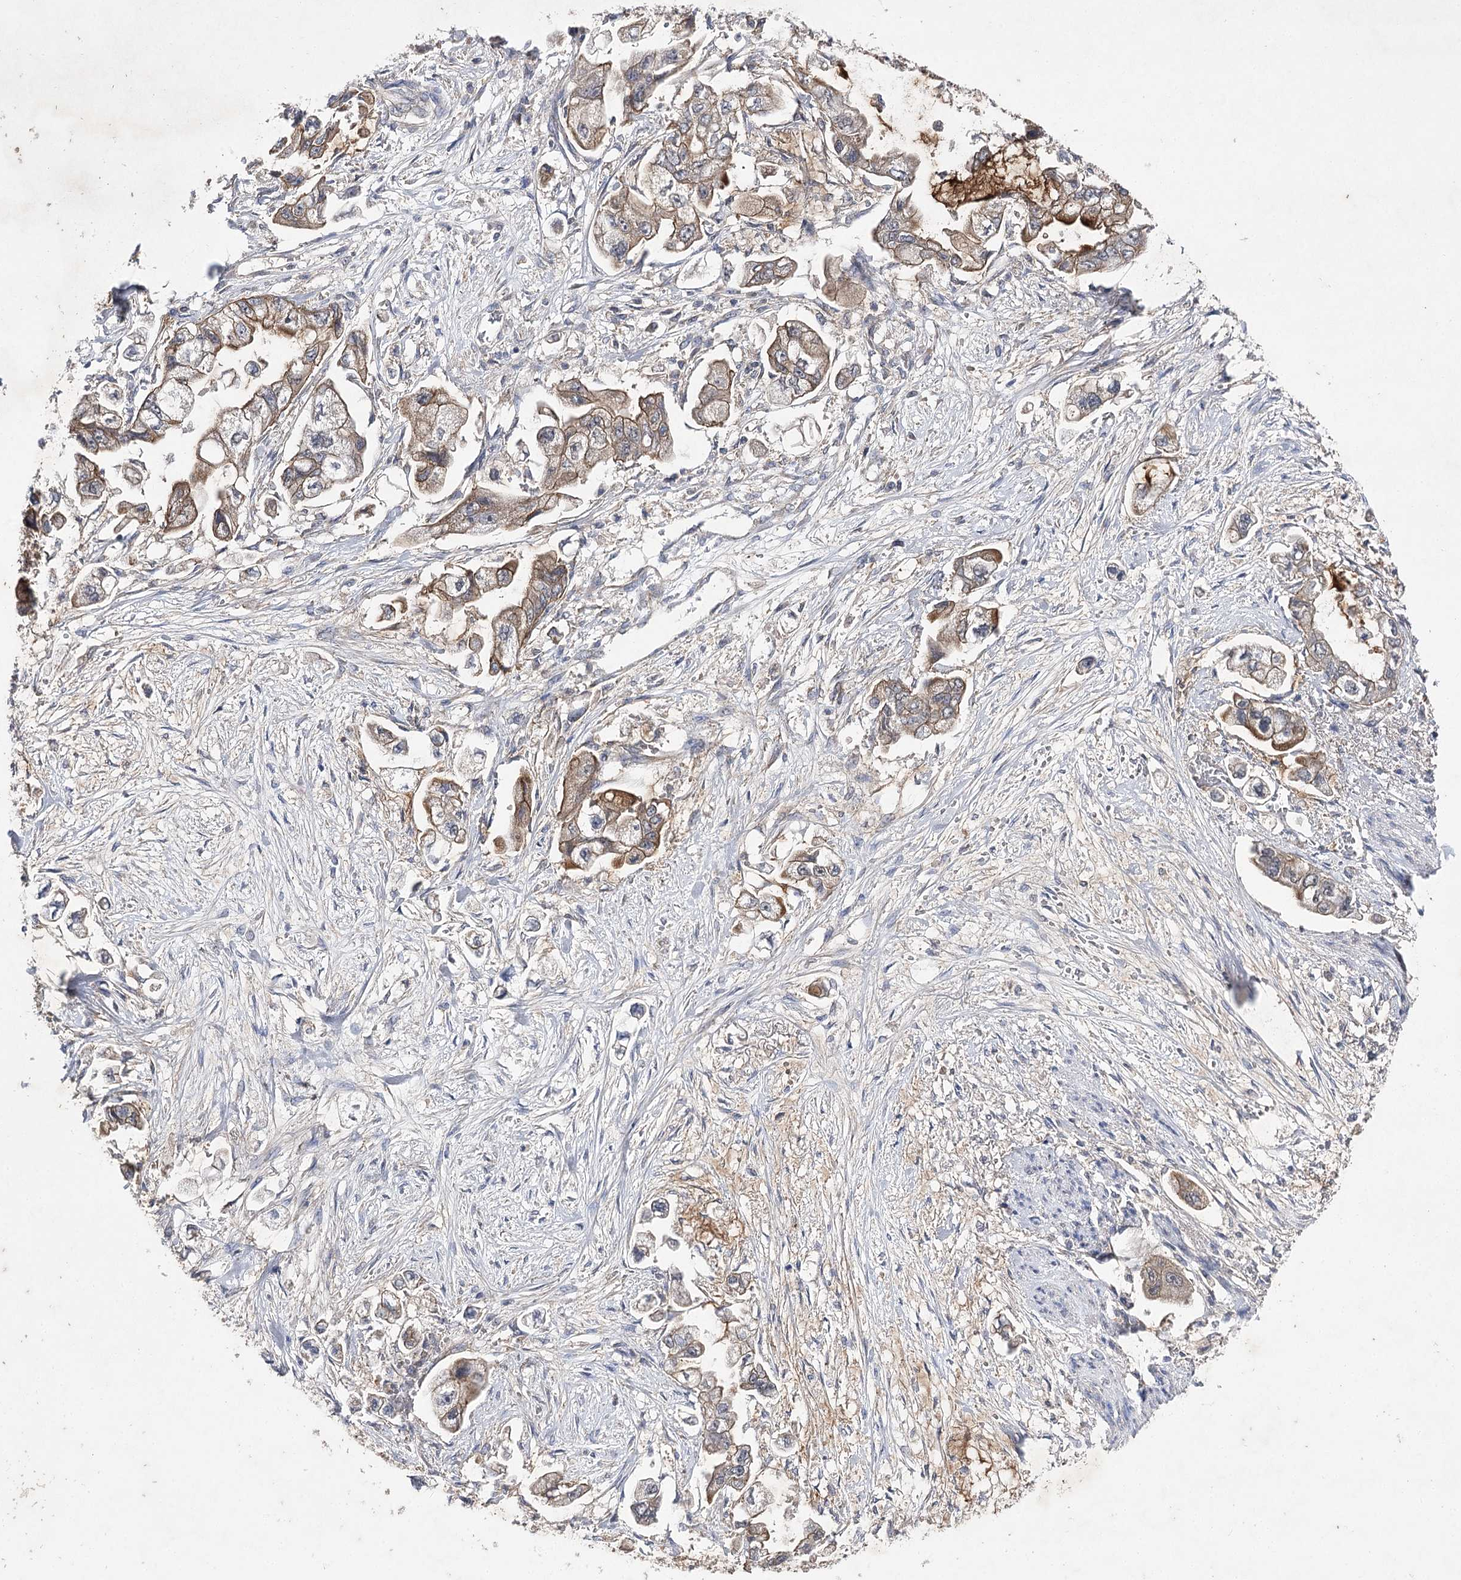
{"staining": {"intensity": "moderate", "quantity": ">75%", "location": "cytoplasmic/membranous"}, "tissue": "stomach cancer", "cell_type": "Tumor cells", "image_type": "cancer", "snomed": [{"axis": "morphology", "description": "Adenocarcinoma, NOS"}, {"axis": "topography", "description": "Stomach"}], "caption": "Stomach adenocarcinoma stained with DAB immunohistochemistry (IHC) demonstrates medium levels of moderate cytoplasmic/membranous positivity in about >75% of tumor cells. (DAB IHC with brightfield microscopy, high magnification).", "gene": "BCR", "patient": {"sex": "male", "age": 62}}